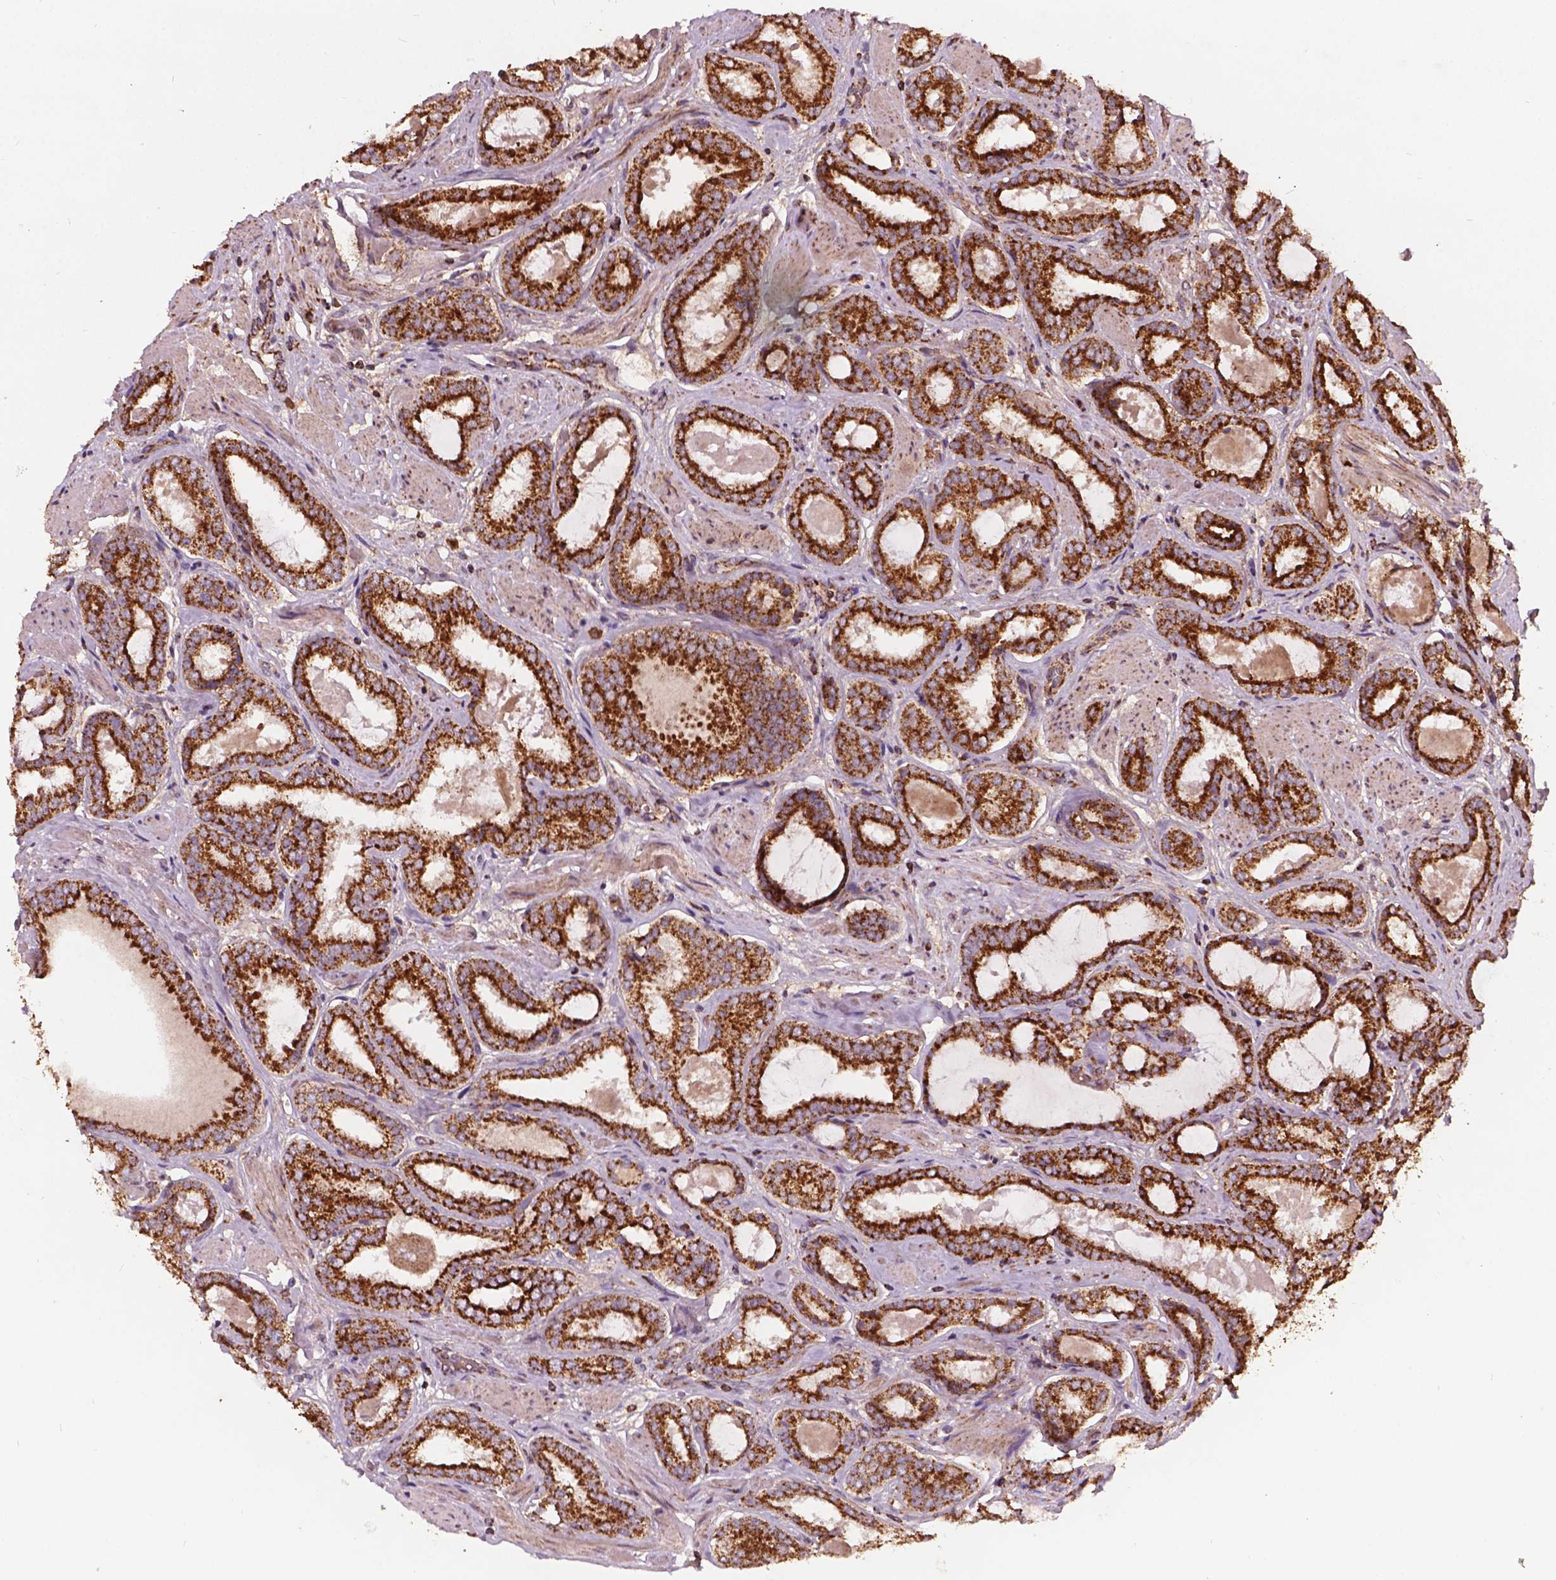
{"staining": {"intensity": "strong", "quantity": ">75%", "location": "cytoplasmic/membranous"}, "tissue": "prostate cancer", "cell_type": "Tumor cells", "image_type": "cancer", "snomed": [{"axis": "morphology", "description": "Adenocarcinoma, High grade"}, {"axis": "topography", "description": "Prostate"}], "caption": "DAB (3,3'-diaminobenzidine) immunohistochemical staining of human prostate cancer reveals strong cytoplasmic/membranous protein expression in about >75% of tumor cells.", "gene": "UBXN2A", "patient": {"sex": "male", "age": 63}}